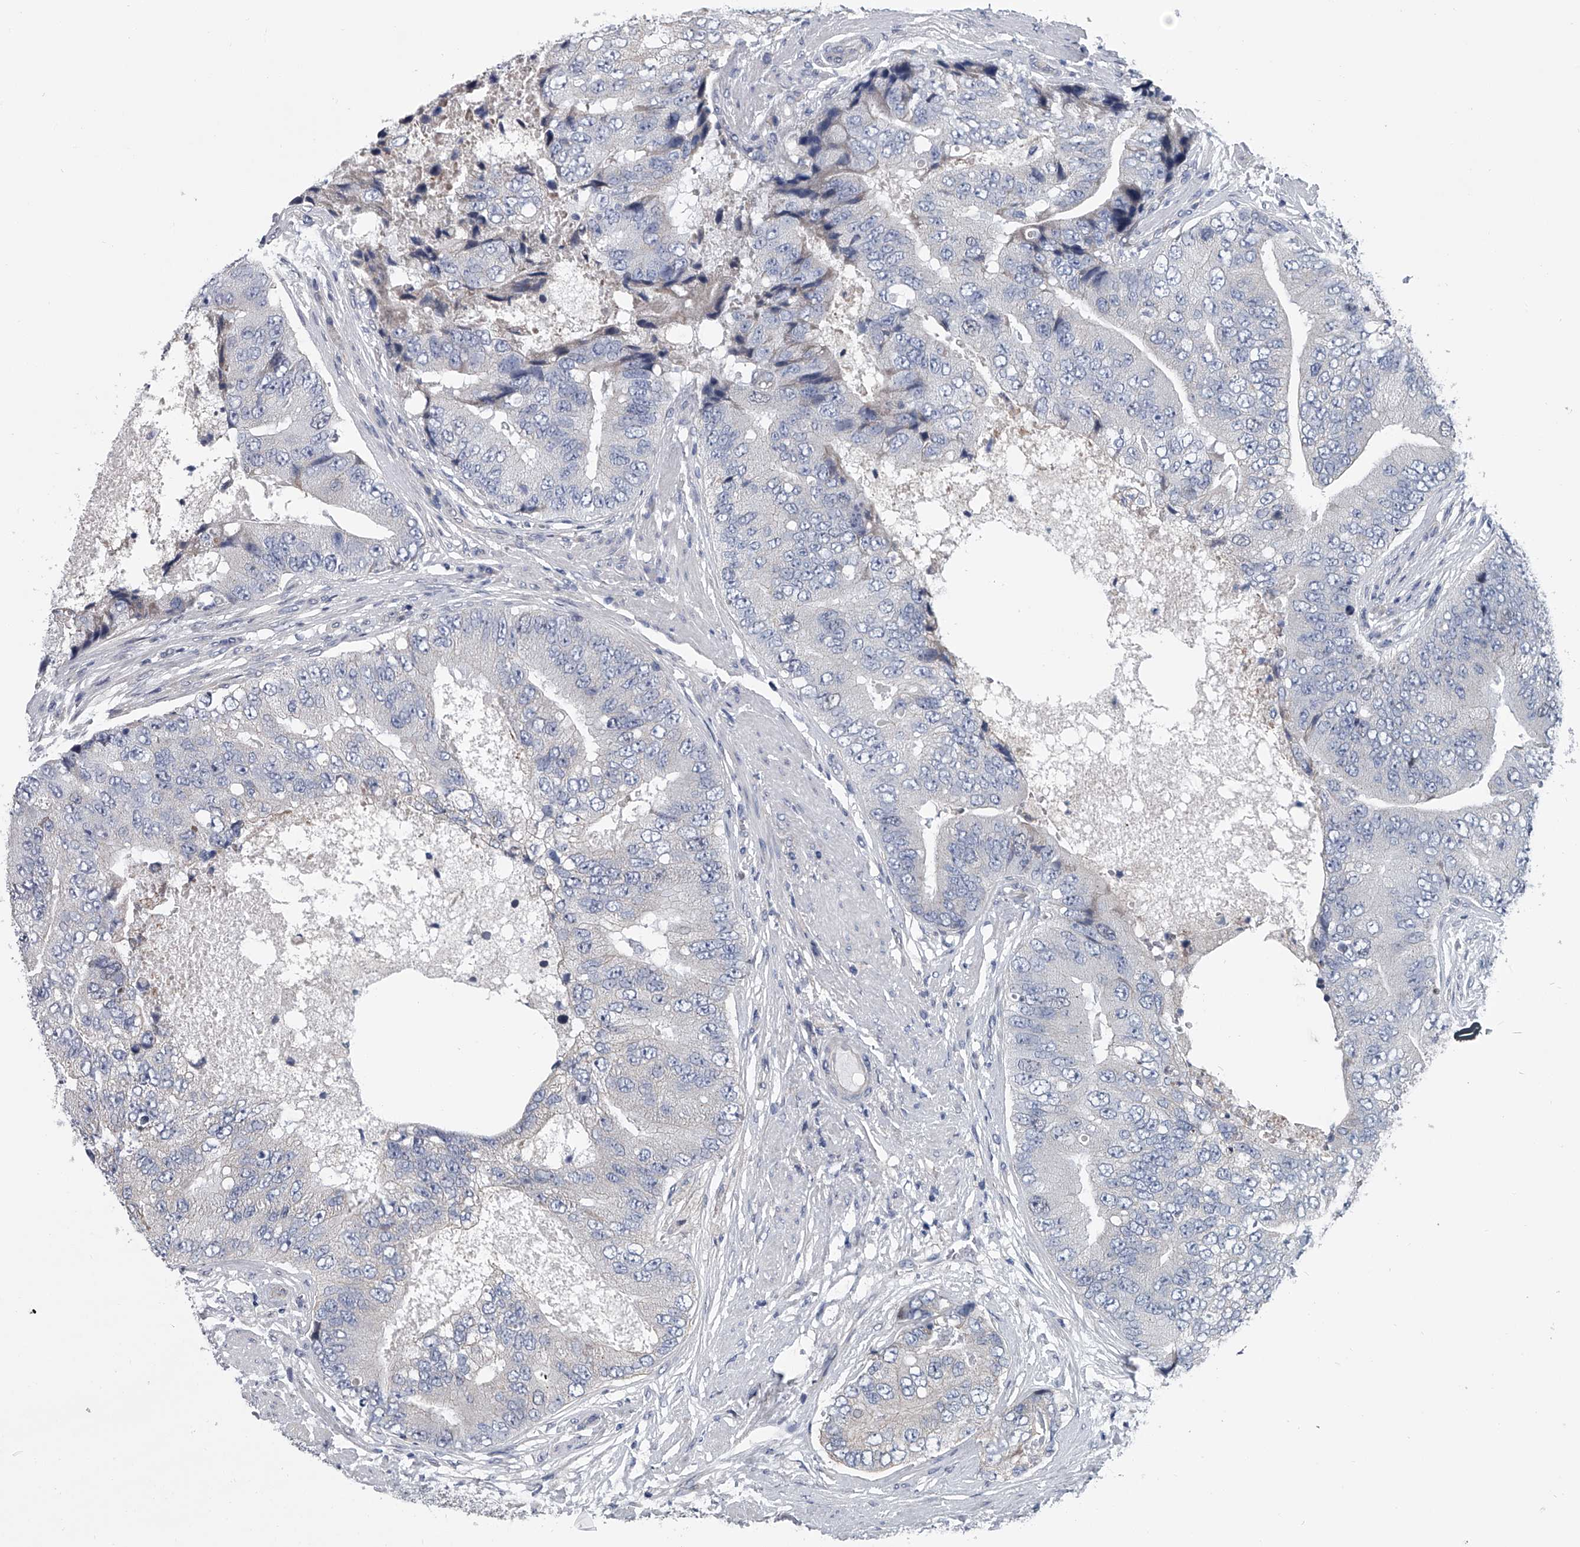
{"staining": {"intensity": "negative", "quantity": "none", "location": "none"}, "tissue": "prostate cancer", "cell_type": "Tumor cells", "image_type": "cancer", "snomed": [{"axis": "morphology", "description": "Adenocarcinoma, High grade"}, {"axis": "topography", "description": "Prostate"}], "caption": "Prostate cancer (high-grade adenocarcinoma) was stained to show a protein in brown. There is no significant staining in tumor cells.", "gene": "ABCG1", "patient": {"sex": "male", "age": 70}}